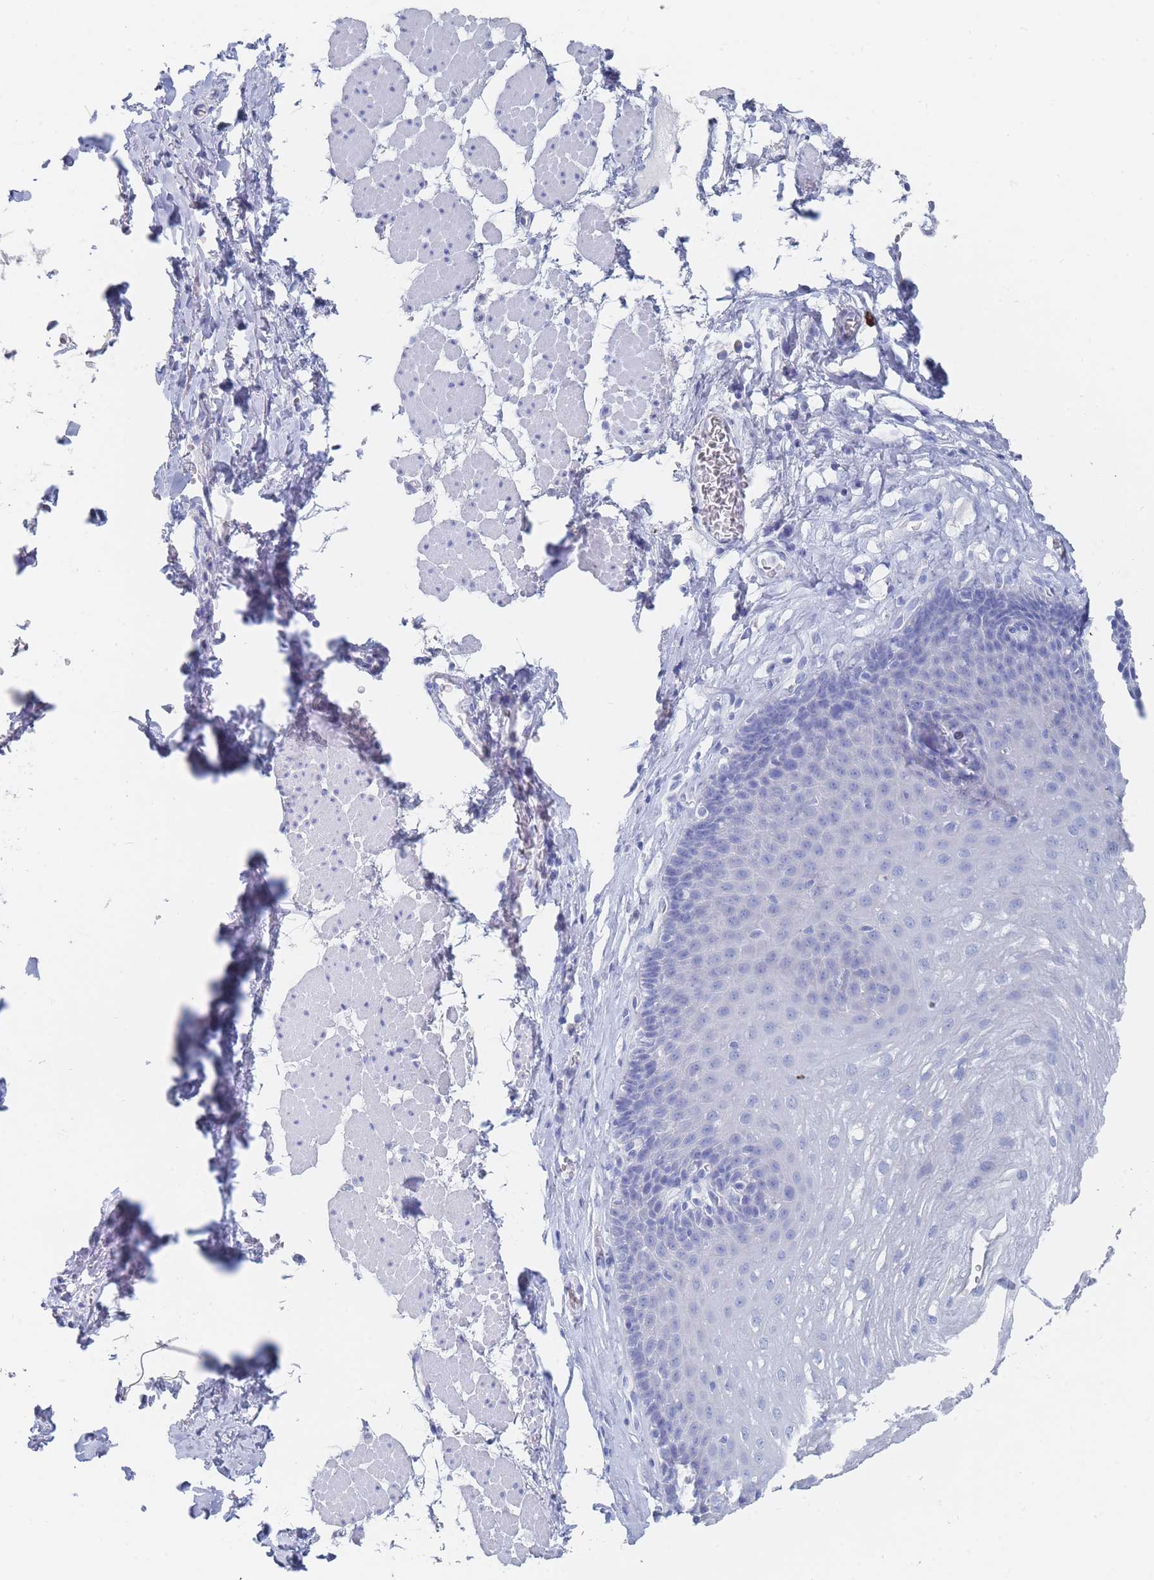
{"staining": {"intensity": "negative", "quantity": "none", "location": "none"}, "tissue": "esophagus", "cell_type": "Squamous epithelial cells", "image_type": "normal", "snomed": [{"axis": "morphology", "description": "Normal tissue, NOS"}, {"axis": "topography", "description": "Esophagus"}], "caption": "There is no significant staining in squamous epithelial cells of esophagus.", "gene": "SLC25A35", "patient": {"sex": "female", "age": 66}}